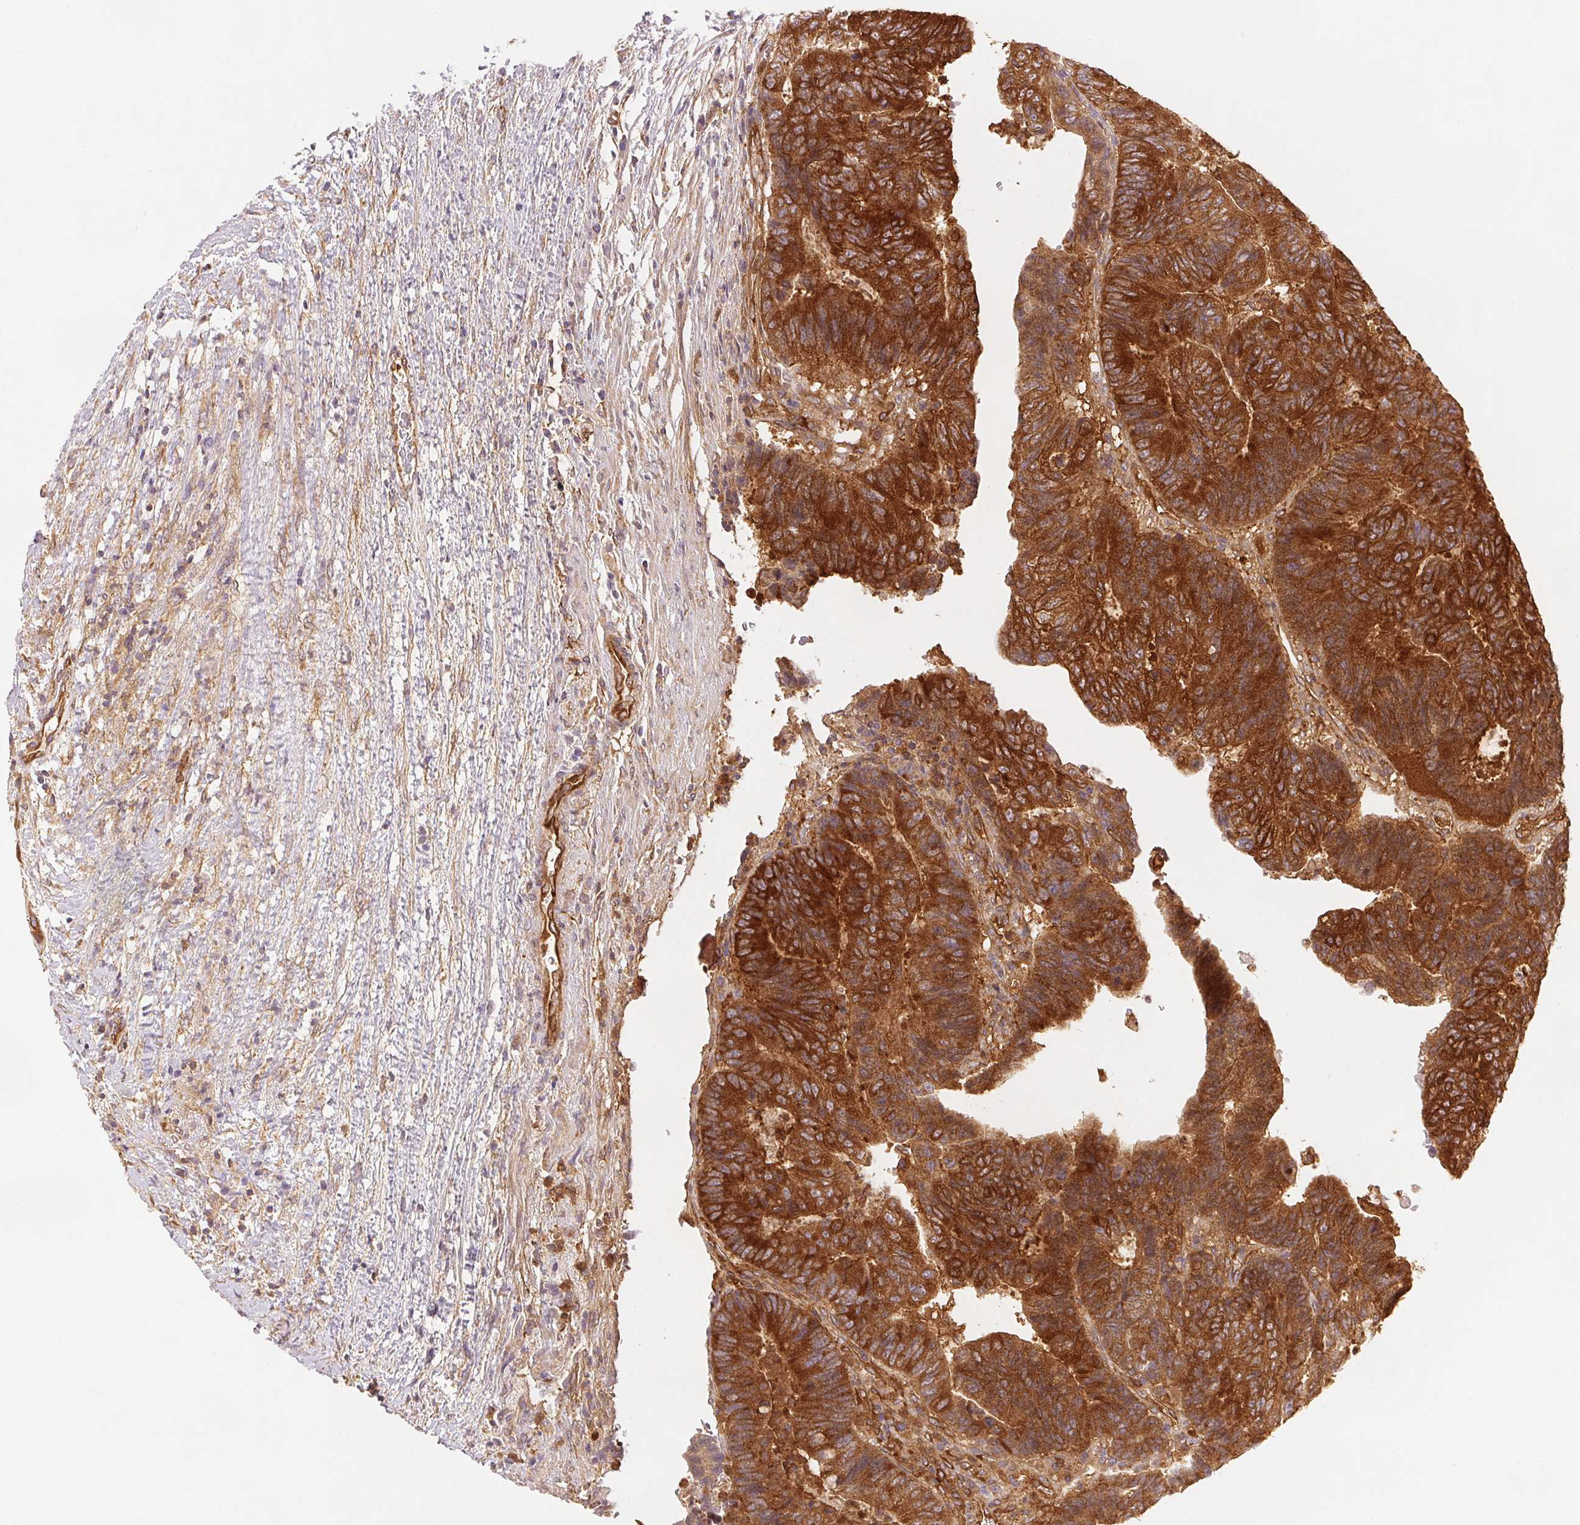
{"staining": {"intensity": "strong", "quantity": ">75%", "location": "cytoplasmic/membranous"}, "tissue": "colorectal cancer", "cell_type": "Tumor cells", "image_type": "cancer", "snomed": [{"axis": "morphology", "description": "Adenocarcinoma, NOS"}, {"axis": "topography", "description": "Colon"}], "caption": "A high amount of strong cytoplasmic/membranous expression is appreciated in about >75% of tumor cells in colorectal adenocarcinoma tissue. Ihc stains the protein of interest in brown and the nuclei are stained blue.", "gene": "DIAPH2", "patient": {"sex": "female", "age": 48}}